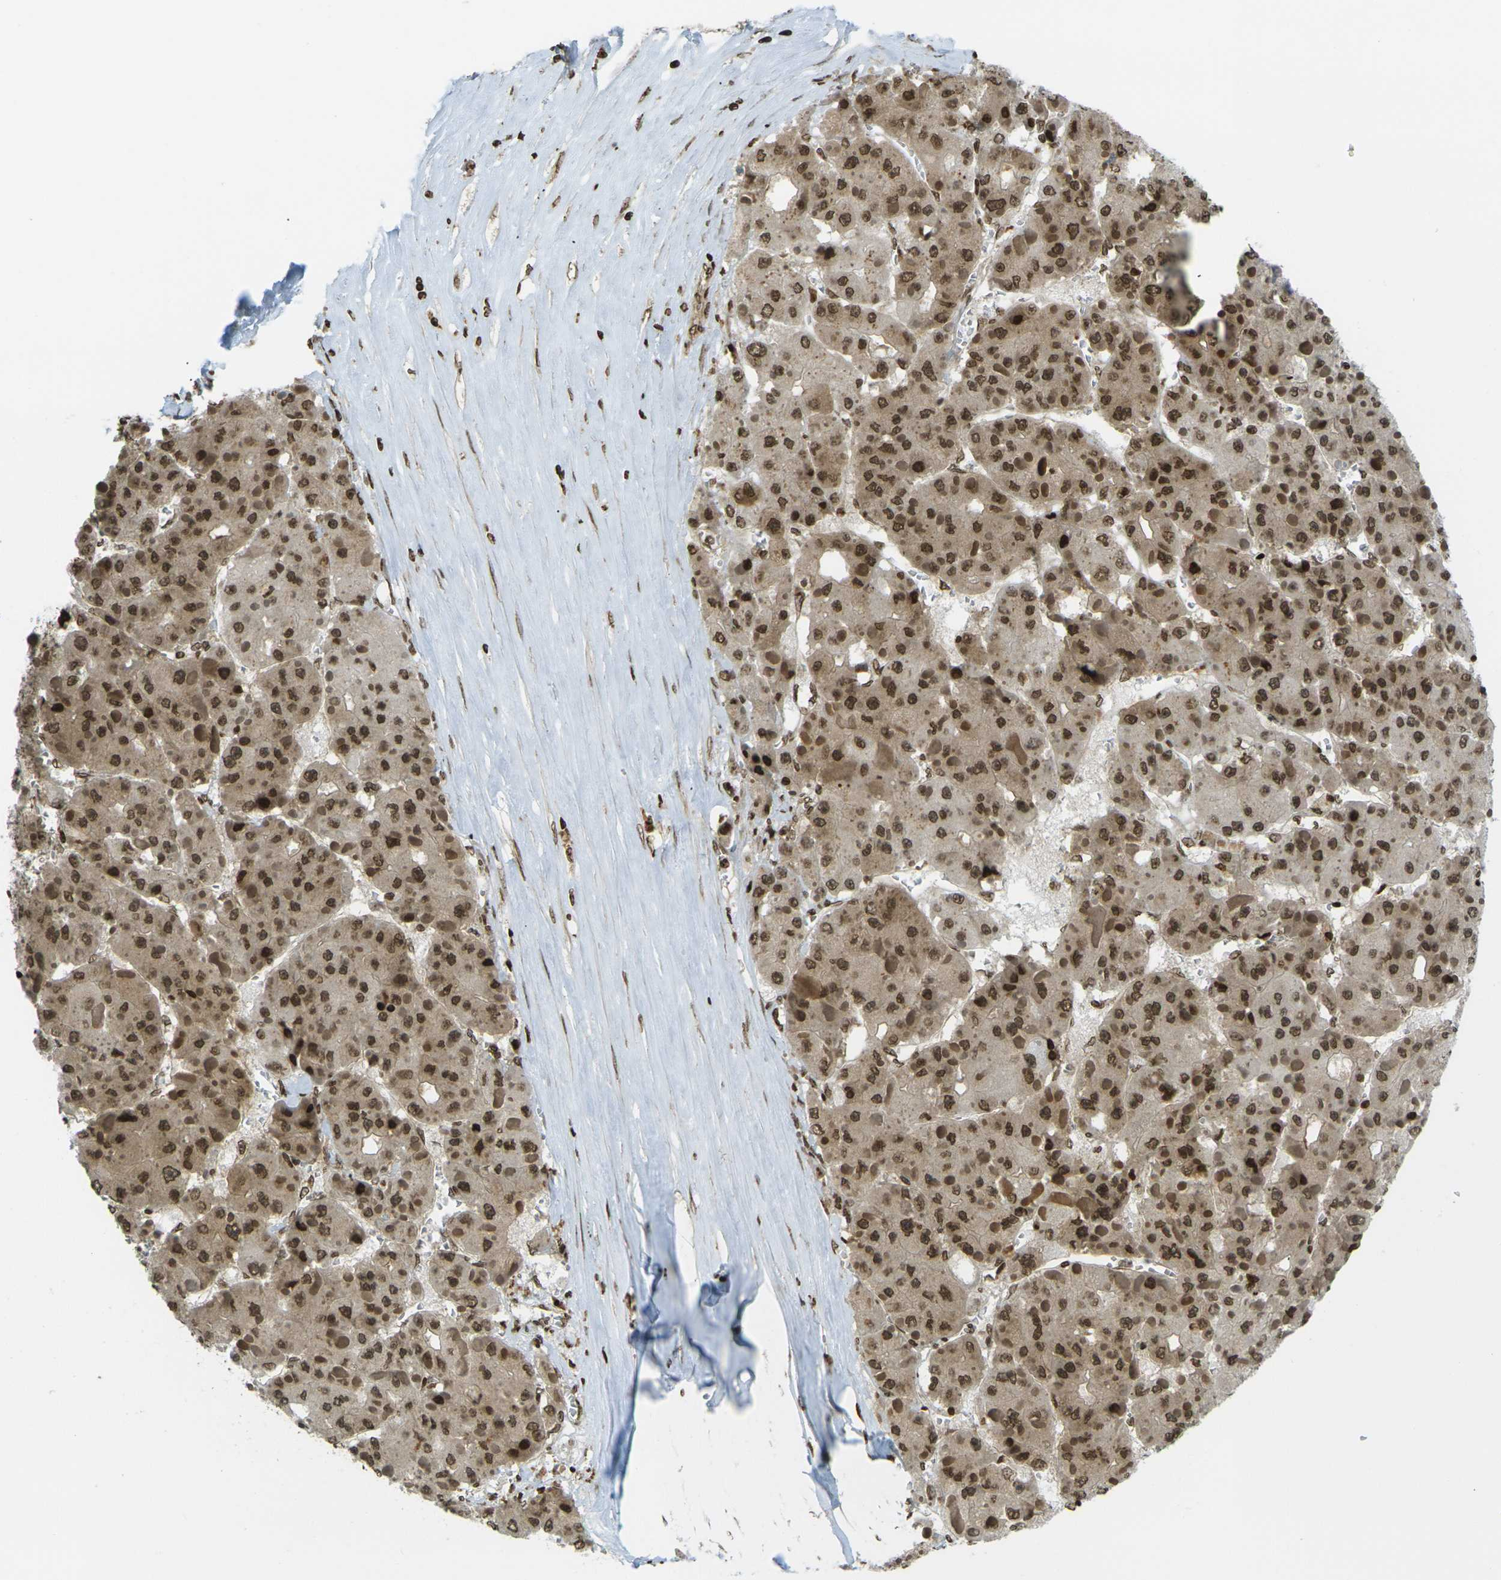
{"staining": {"intensity": "moderate", "quantity": ">75%", "location": "cytoplasmic/membranous,nuclear"}, "tissue": "liver cancer", "cell_type": "Tumor cells", "image_type": "cancer", "snomed": [{"axis": "morphology", "description": "Carcinoma, Hepatocellular, NOS"}, {"axis": "topography", "description": "Liver"}], "caption": "Liver cancer (hepatocellular carcinoma) stained with a protein marker displays moderate staining in tumor cells.", "gene": "RUVBL2", "patient": {"sex": "female", "age": 73}}